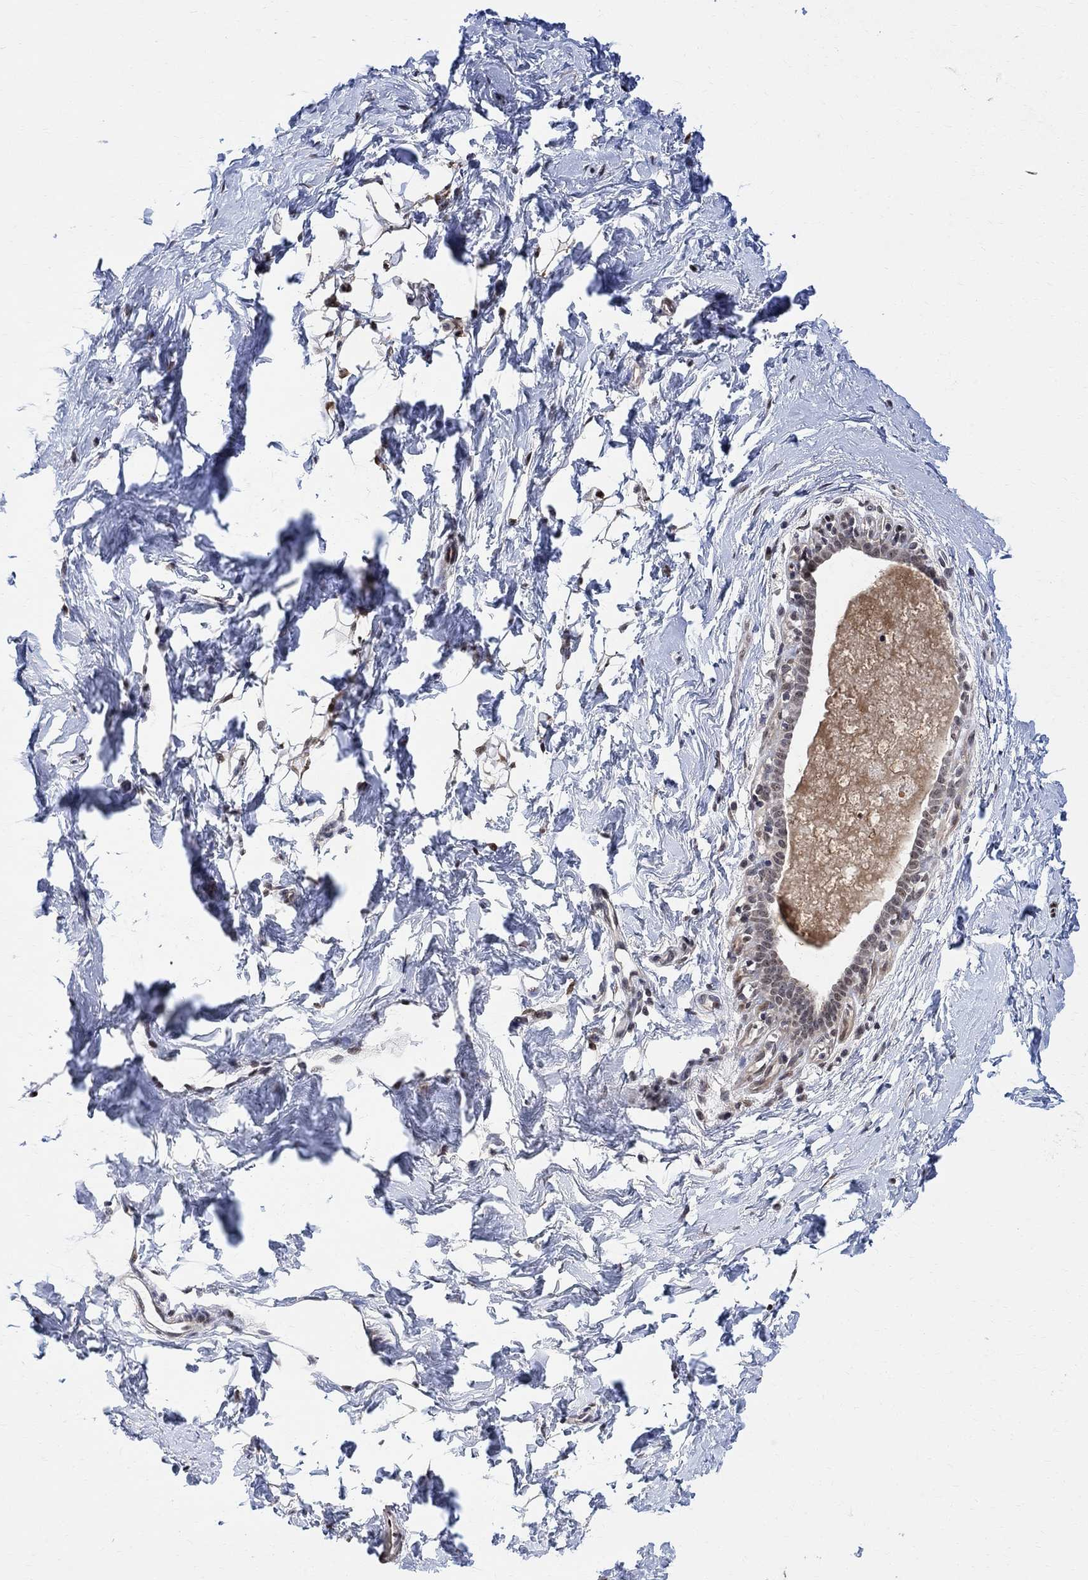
{"staining": {"intensity": "negative", "quantity": "none", "location": "none"}, "tissue": "breast", "cell_type": "Adipocytes", "image_type": "normal", "snomed": [{"axis": "morphology", "description": "Normal tissue, NOS"}, {"axis": "topography", "description": "Breast"}], "caption": "DAB (3,3'-diaminobenzidine) immunohistochemical staining of benign human breast displays no significant positivity in adipocytes.", "gene": "E4F1", "patient": {"sex": "female", "age": 37}}